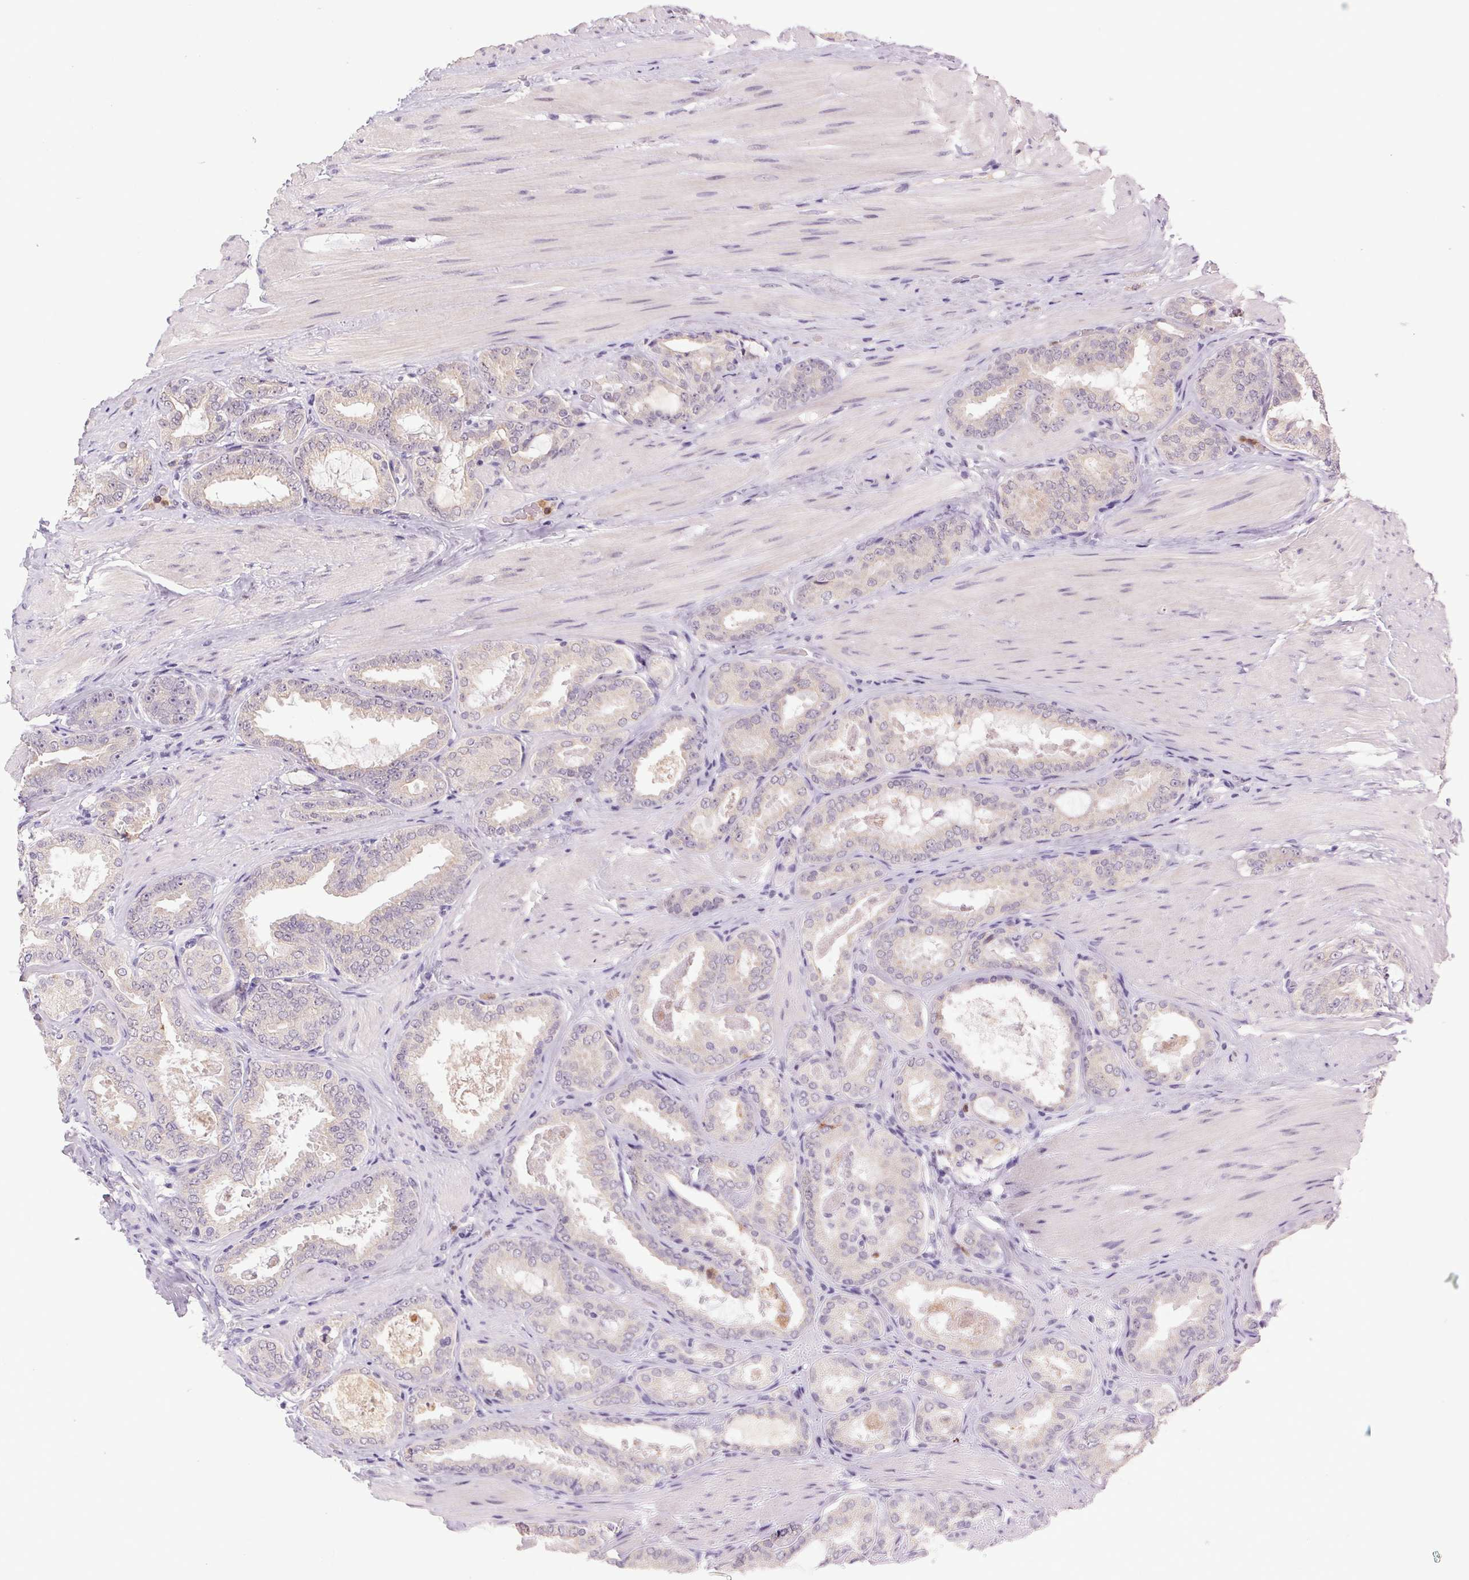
{"staining": {"intensity": "weak", "quantity": "<25%", "location": "cytoplasmic/membranous"}, "tissue": "prostate cancer", "cell_type": "Tumor cells", "image_type": "cancer", "snomed": [{"axis": "morphology", "description": "Adenocarcinoma, High grade"}, {"axis": "topography", "description": "Prostate"}], "caption": "Tumor cells show no significant expression in adenocarcinoma (high-grade) (prostate). (DAB (3,3'-diaminobenzidine) IHC visualized using brightfield microscopy, high magnification).", "gene": "TRDN", "patient": {"sex": "male", "age": 63}}